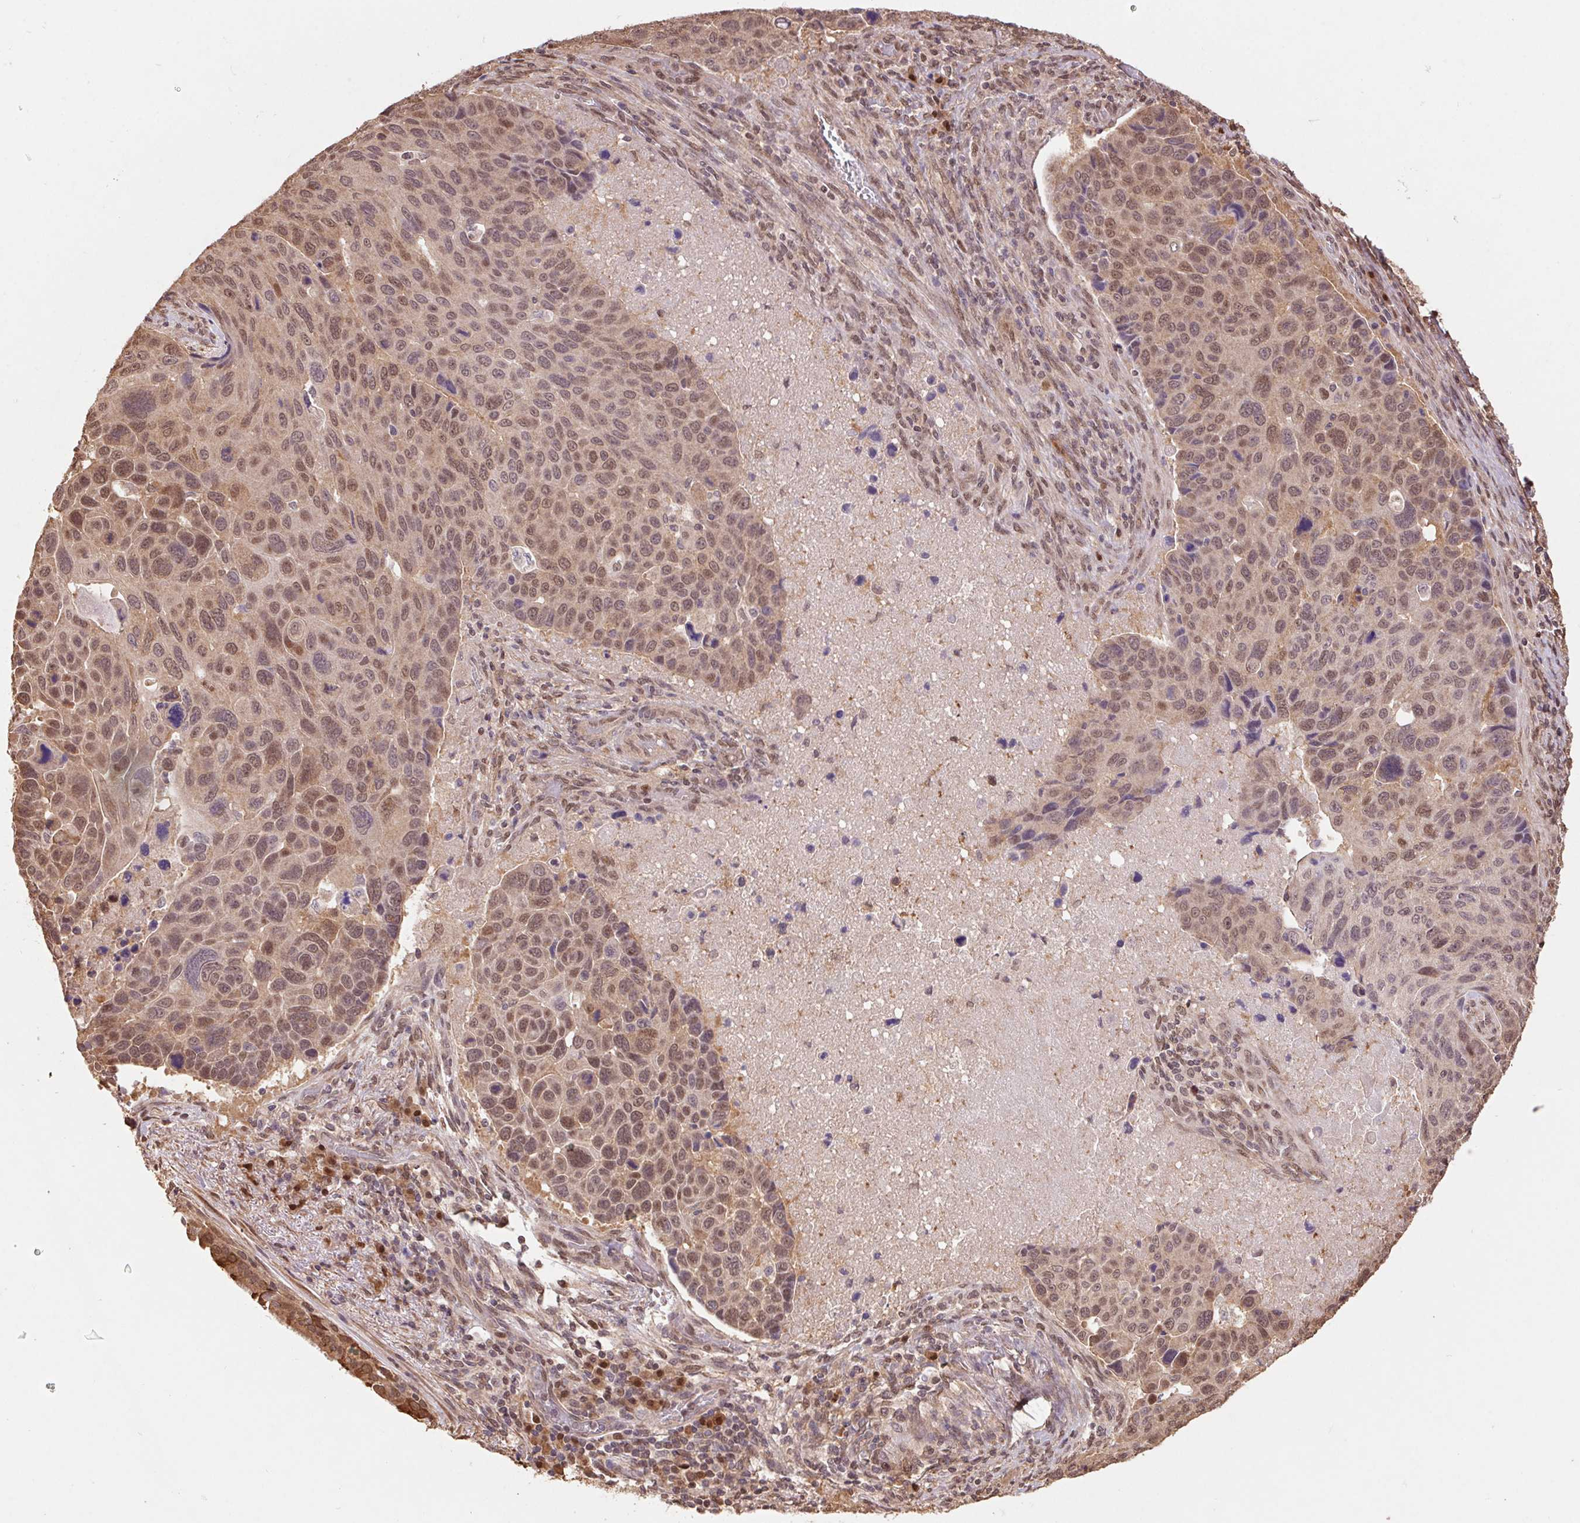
{"staining": {"intensity": "moderate", "quantity": ">75%", "location": "nuclear"}, "tissue": "lung cancer", "cell_type": "Tumor cells", "image_type": "cancer", "snomed": [{"axis": "morphology", "description": "Squamous cell carcinoma, NOS"}, {"axis": "topography", "description": "Lung"}], "caption": "Human lung cancer (squamous cell carcinoma) stained with a protein marker exhibits moderate staining in tumor cells.", "gene": "CUTA", "patient": {"sex": "male", "age": 68}}